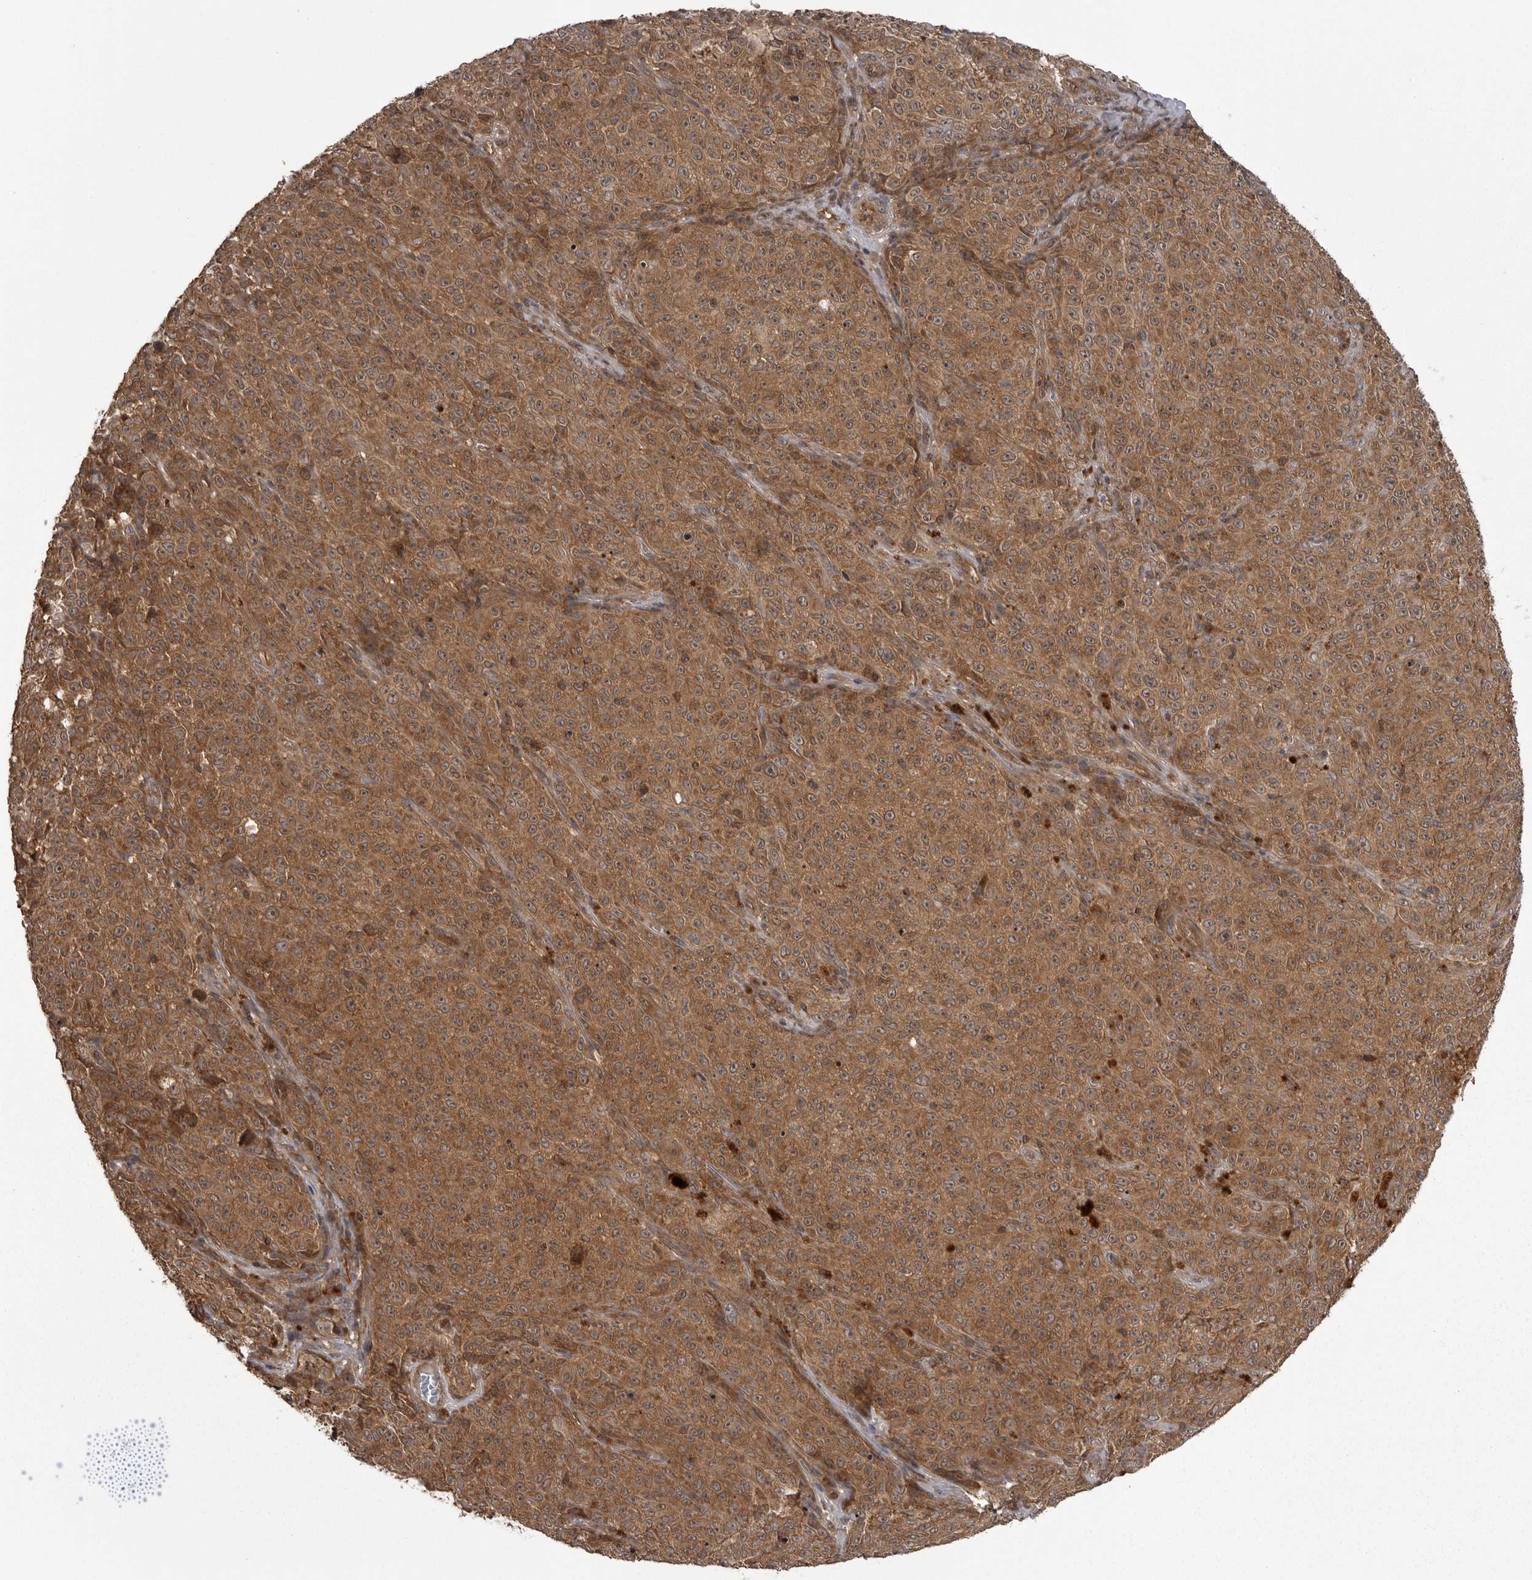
{"staining": {"intensity": "moderate", "quantity": ">75%", "location": "cytoplasmic/membranous"}, "tissue": "melanoma", "cell_type": "Tumor cells", "image_type": "cancer", "snomed": [{"axis": "morphology", "description": "Malignant melanoma, NOS"}, {"axis": "topography", "description": "Skin"}], "caption": "IHC (DAB (3,3'-diaminobenzidine)) staining of human malignant melanoma exhibits moderate cytoplasmic/membranous protein expression in about >75% of tumor cells.", "gene": "STK24", "patient": {"sex": "female", "age": 82}}